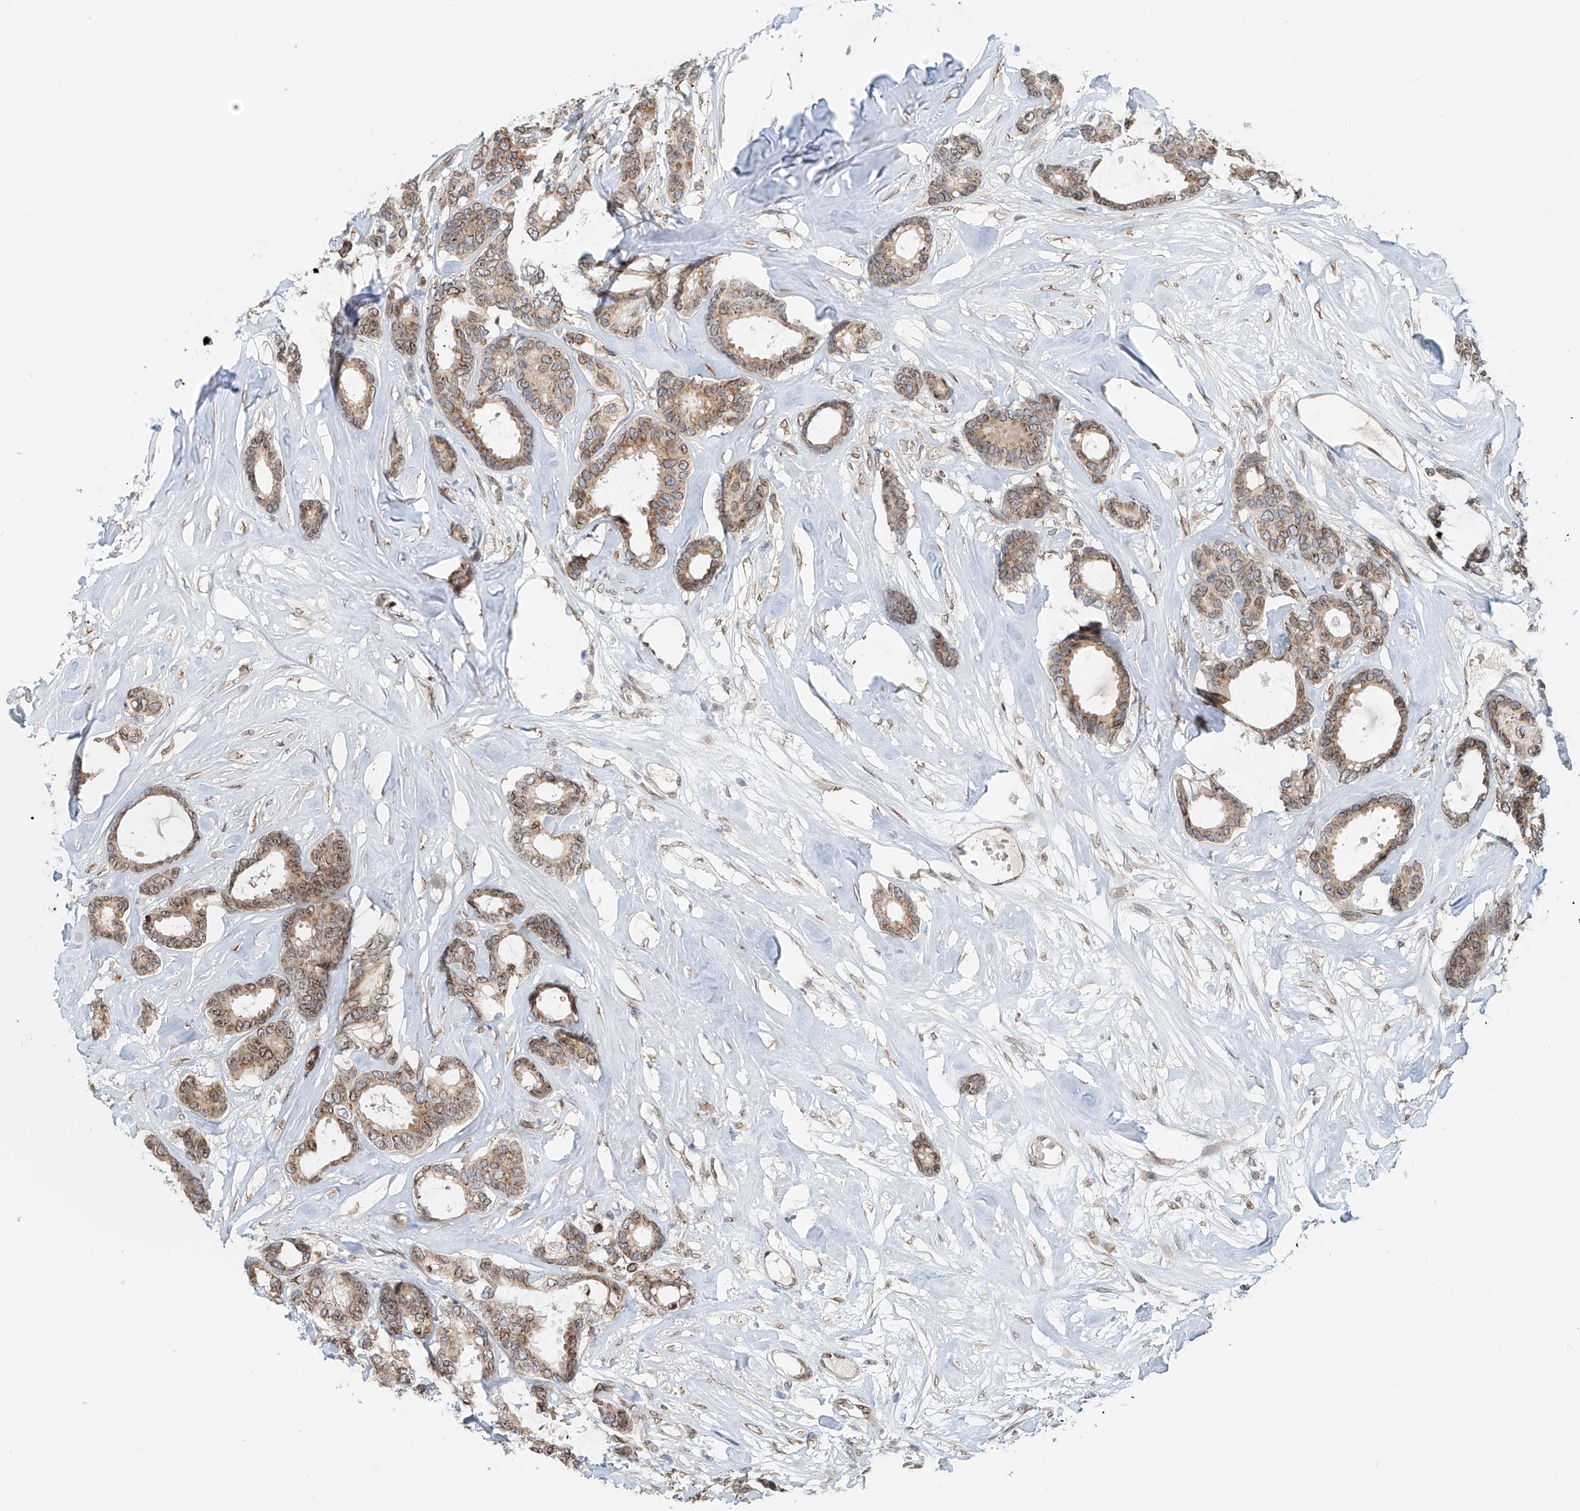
{"staining": {"intensity": "moderate", "quantity": ">75%", "location": "cytoplasmic/membranous"}, "tissue": "breast cancer", "cell_type": "Tumor cells", "image_type": "cancer", "snomed": [{"axis": "morphology", "description": "Duct carcinoma"}, {"axis": "topography", "description": "Breast"}], "caption": "Invasive ductal carcinoma (breast) stained with DAB immunohistochemistry displays medium levels of moderate cytoplasmic/membranous expression in about >75% of tumor cells.", "gene": "STARD9", "patient": {"sex": "female", "age": 87}}